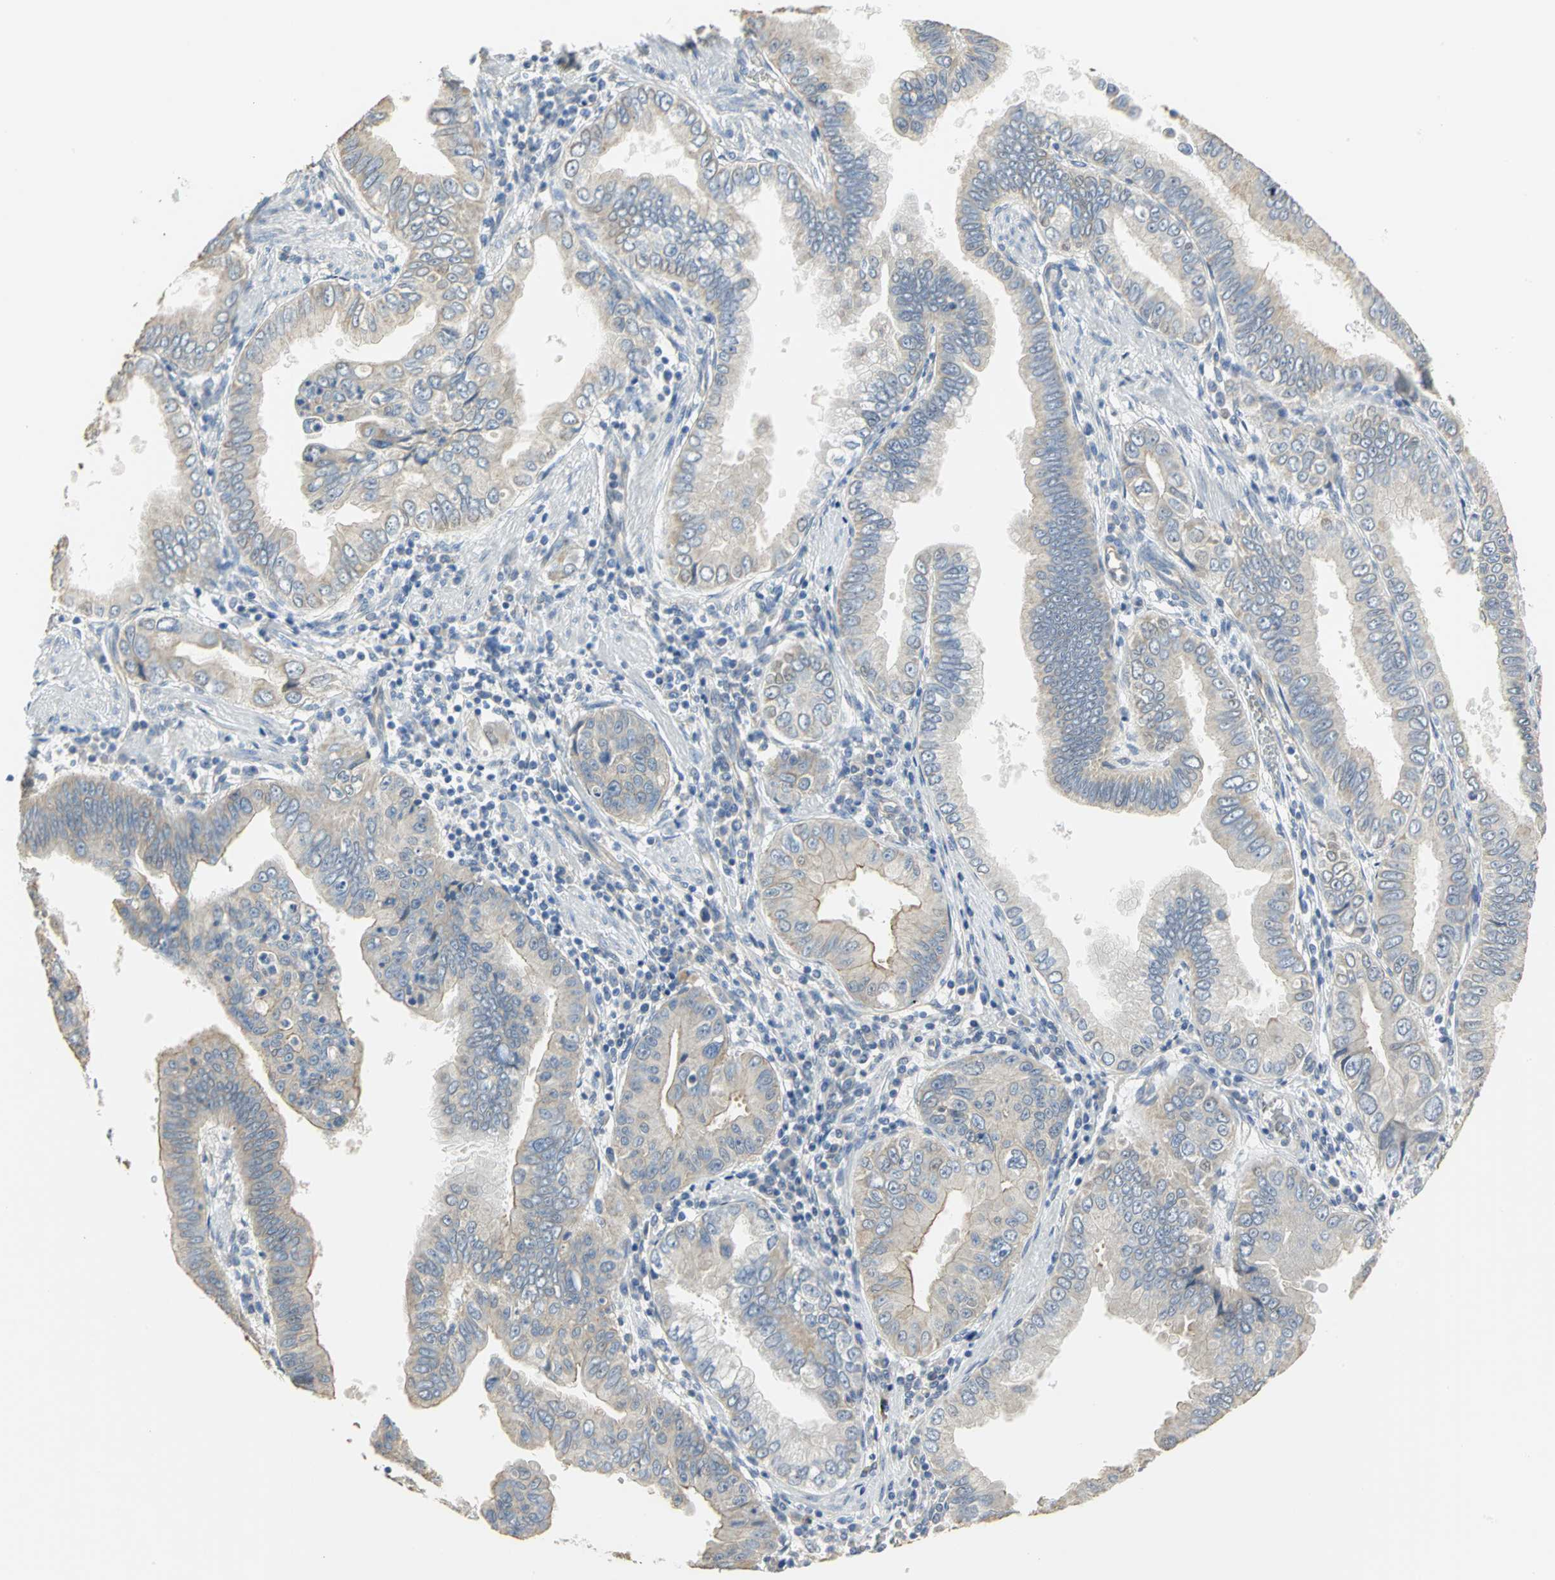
{"staining": {"intensity": "negative", "quantity": "none", "location": "none"}, "tissue": "pancreatic cancer", "cell_type": "Tumor cells", "image_type": "cancer", "snomed": [{"axis": "morphology", "description": "Normal tissue, NOS"}, {"axis": "topography", "description": "Lymph node"}], "caption": "IHC photomicrograph of neoplastic tissue: human pancreatic cancer stained with DAB demonstrates no significant protein expression in tumor cells.", "gene": "HTR1F", "patient": {"sex": "male", "age": 50}}